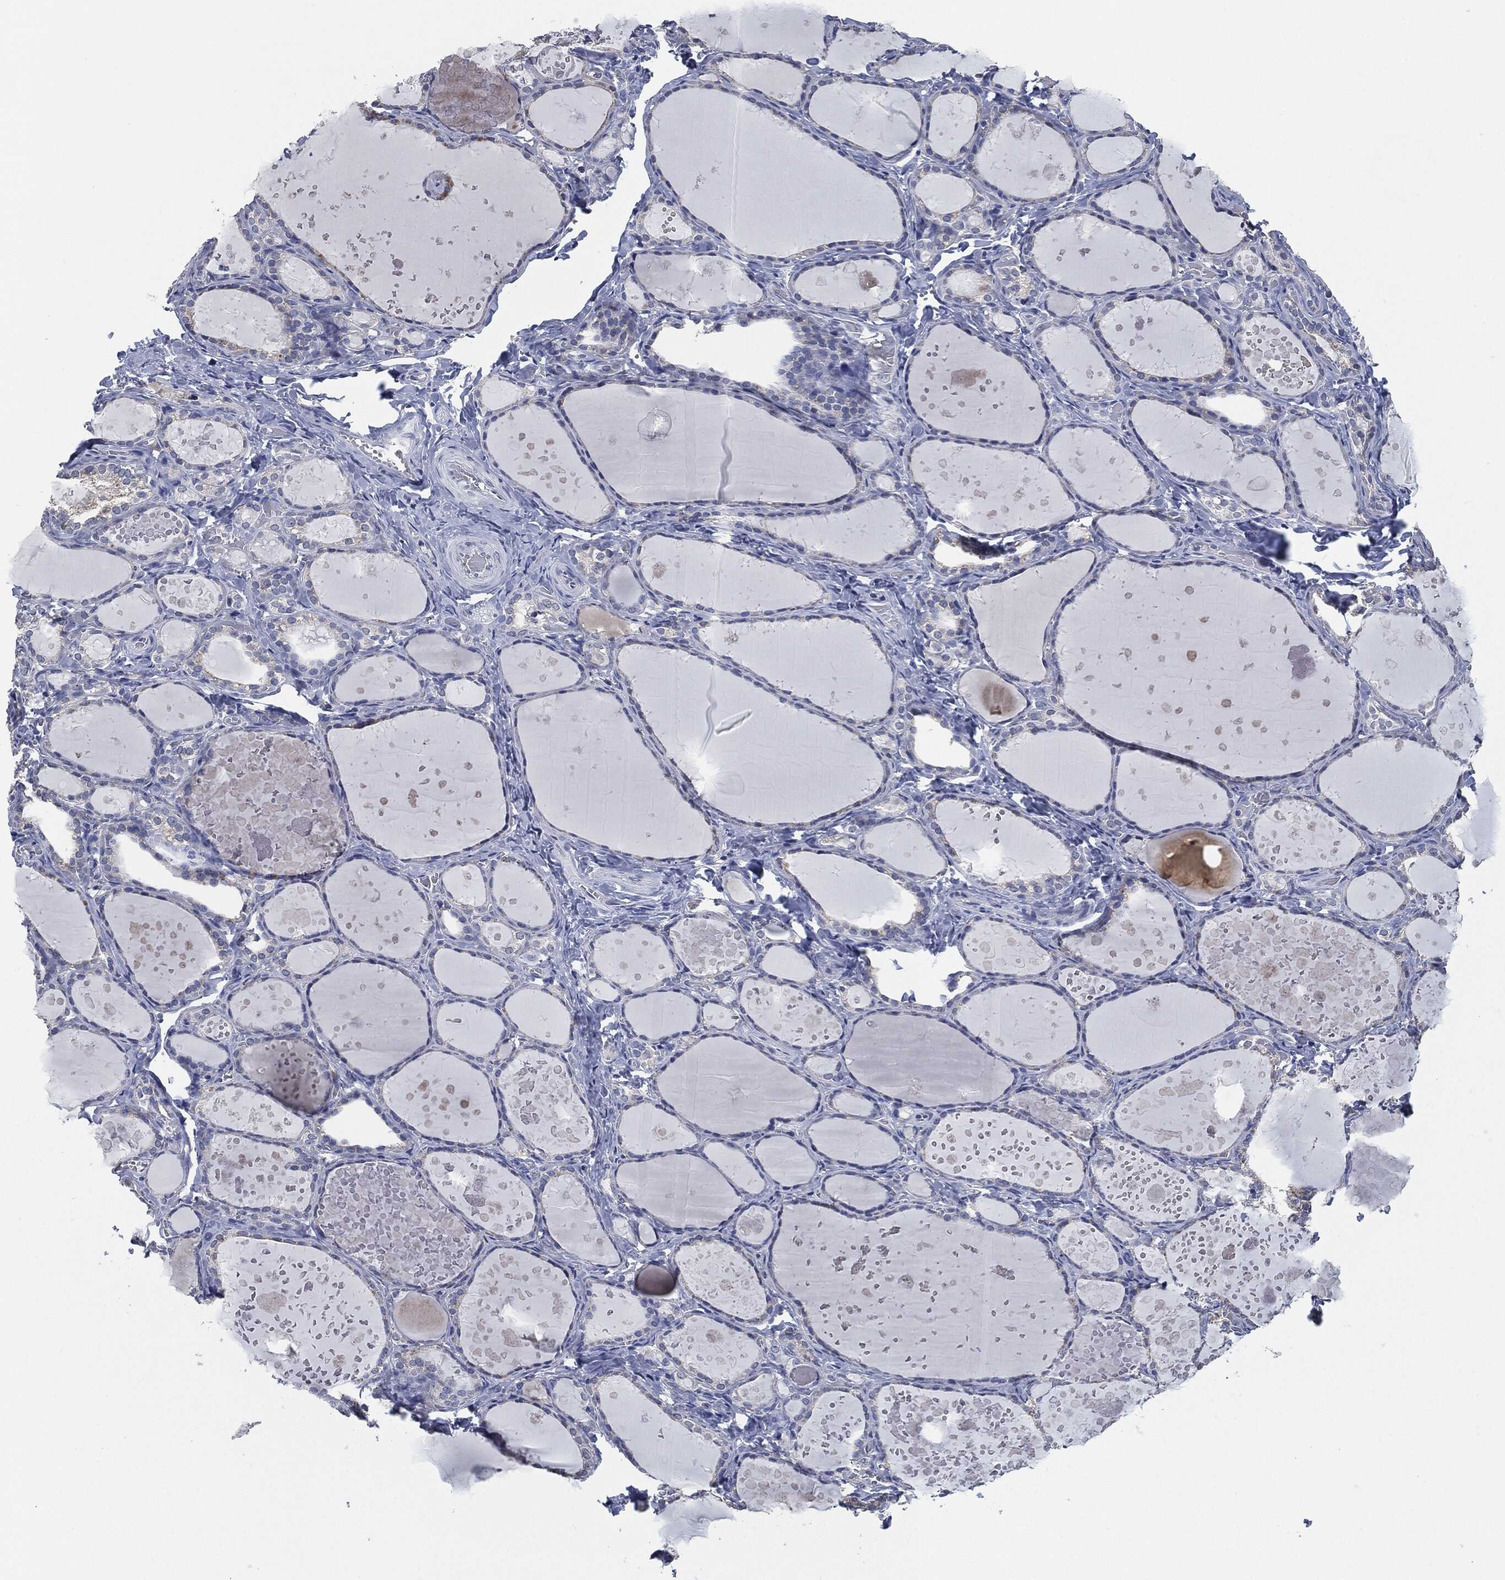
{"staining": {"intensity": "negative", "quantity": "none", "location": "none"}, "tissue": "thyroid gland", "cell_type": "Glandular cells", "image_type": "normal", "snomed": [{"axis": "morphology", "description": "Normal tissue, NOS"}, {"axis": "topography", "description": "Thyroid gland"}], "caption": "Immunohistochemical staining of unremarkable thyroid gland shows no significant staining in glandular cells.", "gene": "IL2RG", "patient": {"sex": "female", "age": 56}}